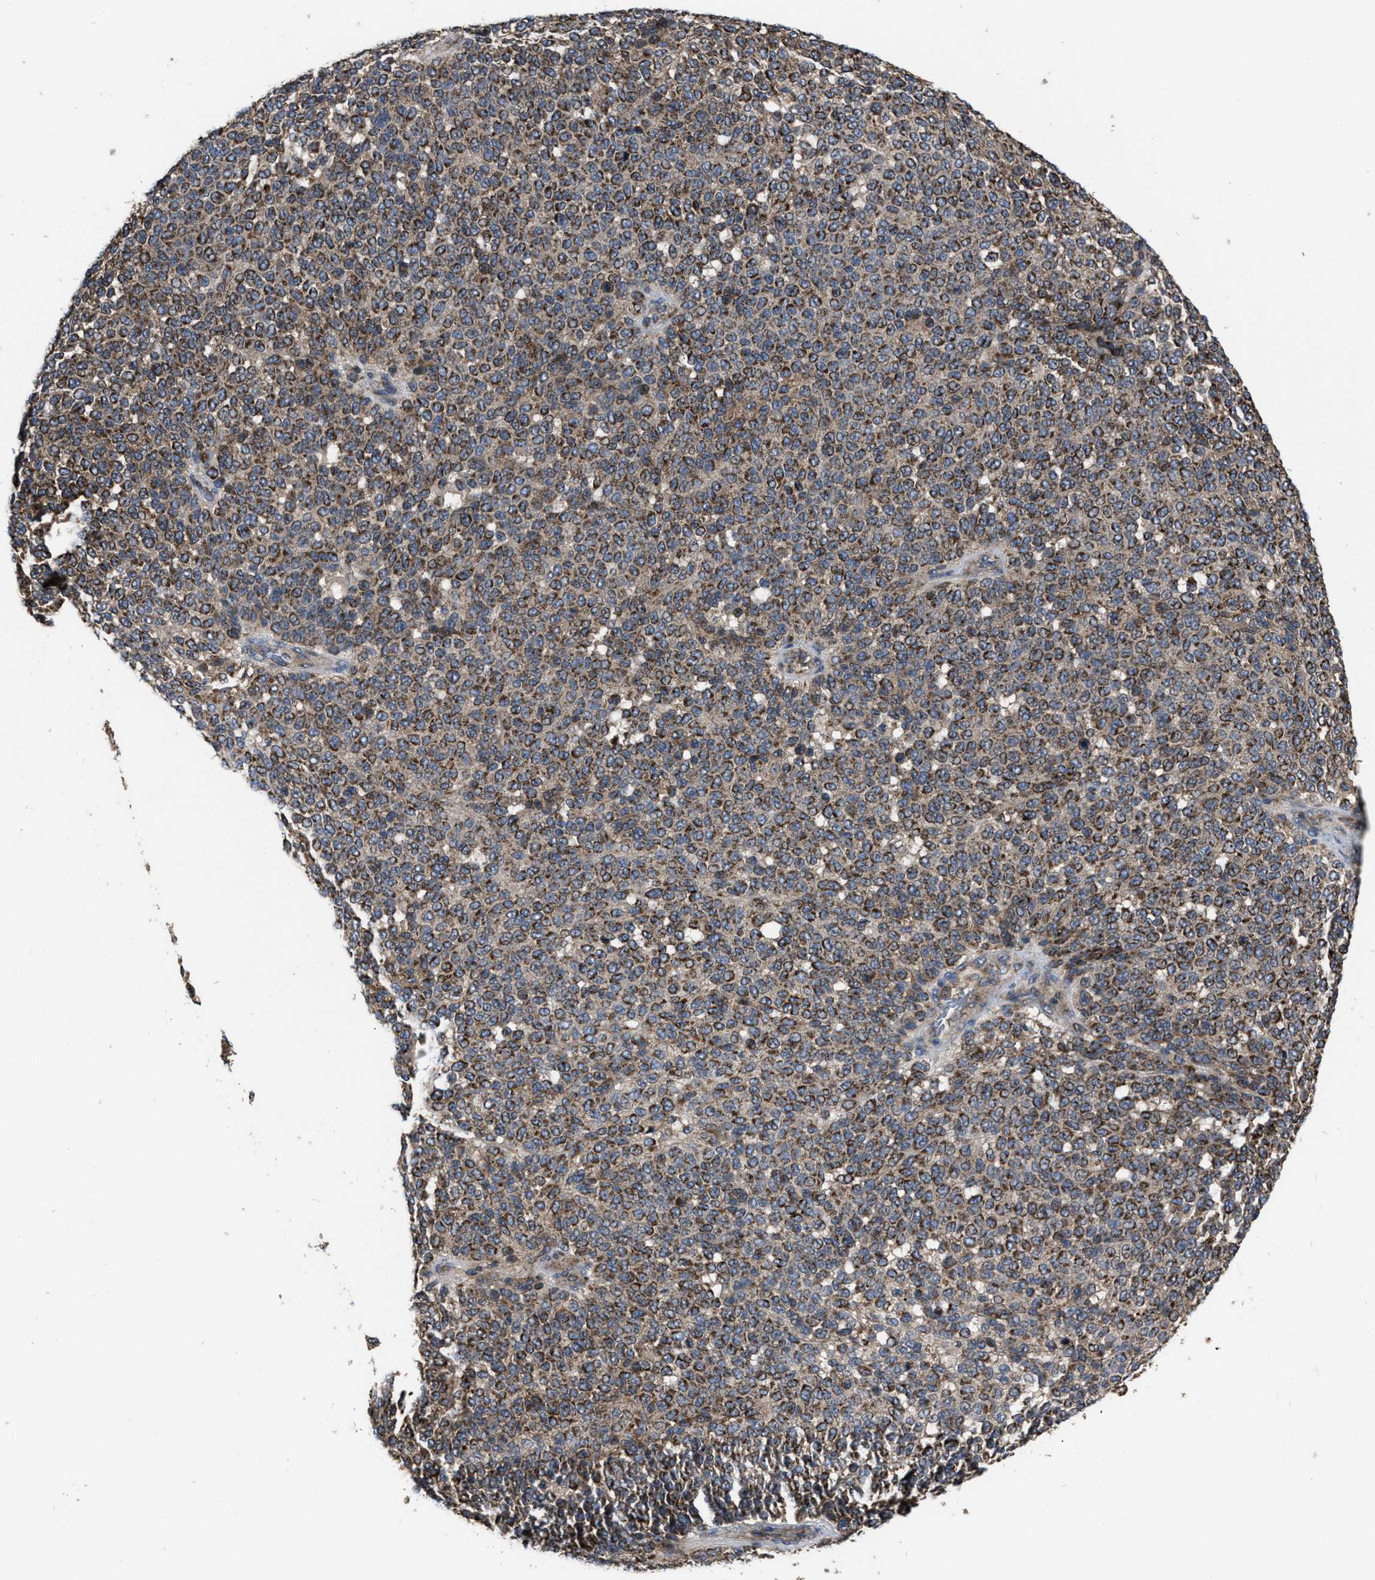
{"staining": {"intensity": "moderate", "quantity": ">75%", "location": "cytoplasmic/membranous"}, "tissue": "melanoma", "cell_type": "Tumor cells", "image_type": "cancer", "snomed": [{"axis": "morphology", "description": "Malignant melanoma, NOS"}, {"axis": "topography", "description": "Skin"}], "caption": "This is an image of immunohistochemistry (IHC) staining of melanoma, which shows moderate staining in the cytoplasmic/membranous of tumor cells.", "gene": "PASK", "patient": {"sex": "male", "age": 59}}